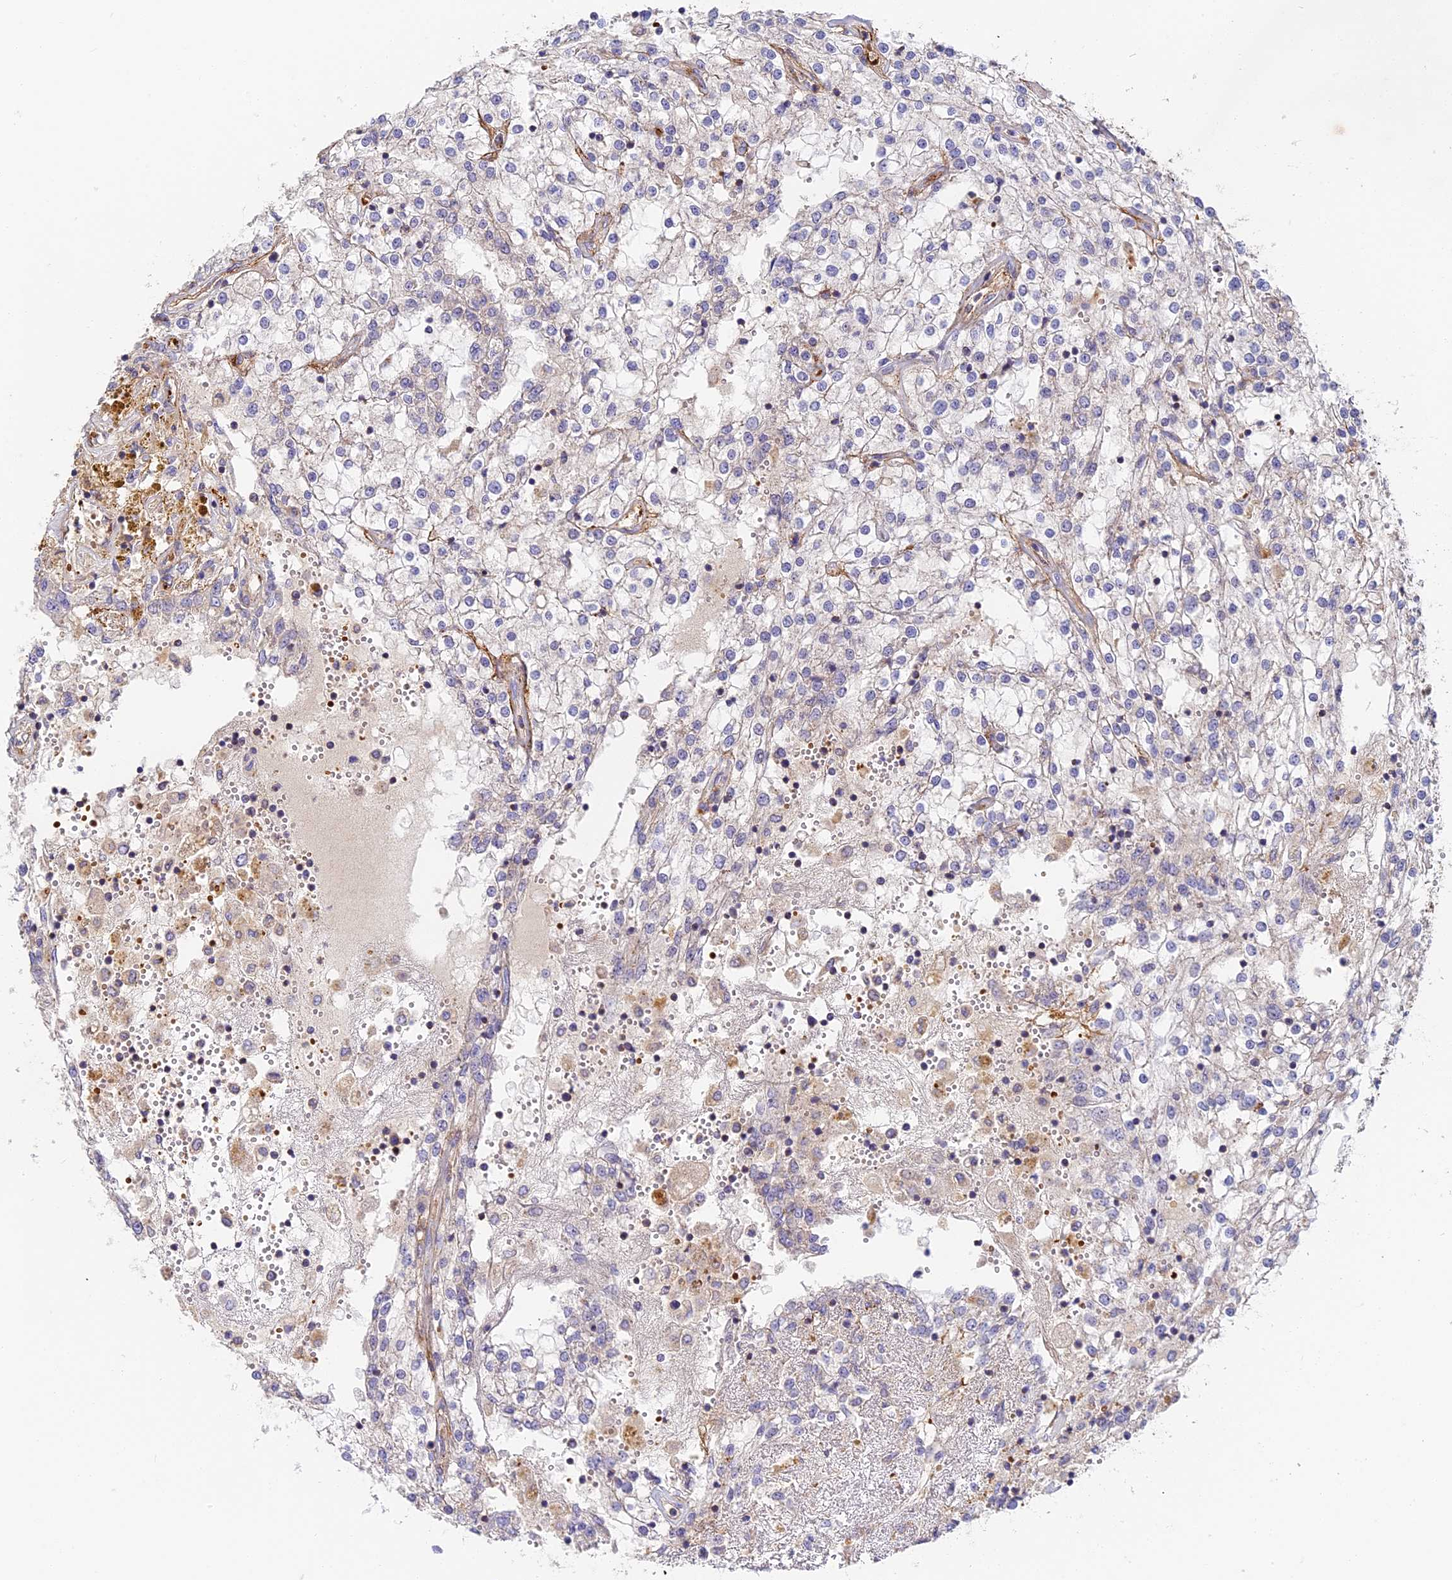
{"staining": {"intensity": "negative", "quantity": "none", "location": "none"}, "tissue": "renal cancer", "cell_type": "Tumor cells", "image_type": "cancer", "snomed": [{"axis": "morphology", "description": "Adenocarcinoma, NOS"}, {"axis": "topography", "description": "Kidney"}], "caption": "Immunohistochemical staining of human renal adenocarcinoma reveals no significant positivity in tumor cells.", "gene": "MISP3", "patient": {"sex": "female", "age": 52}}